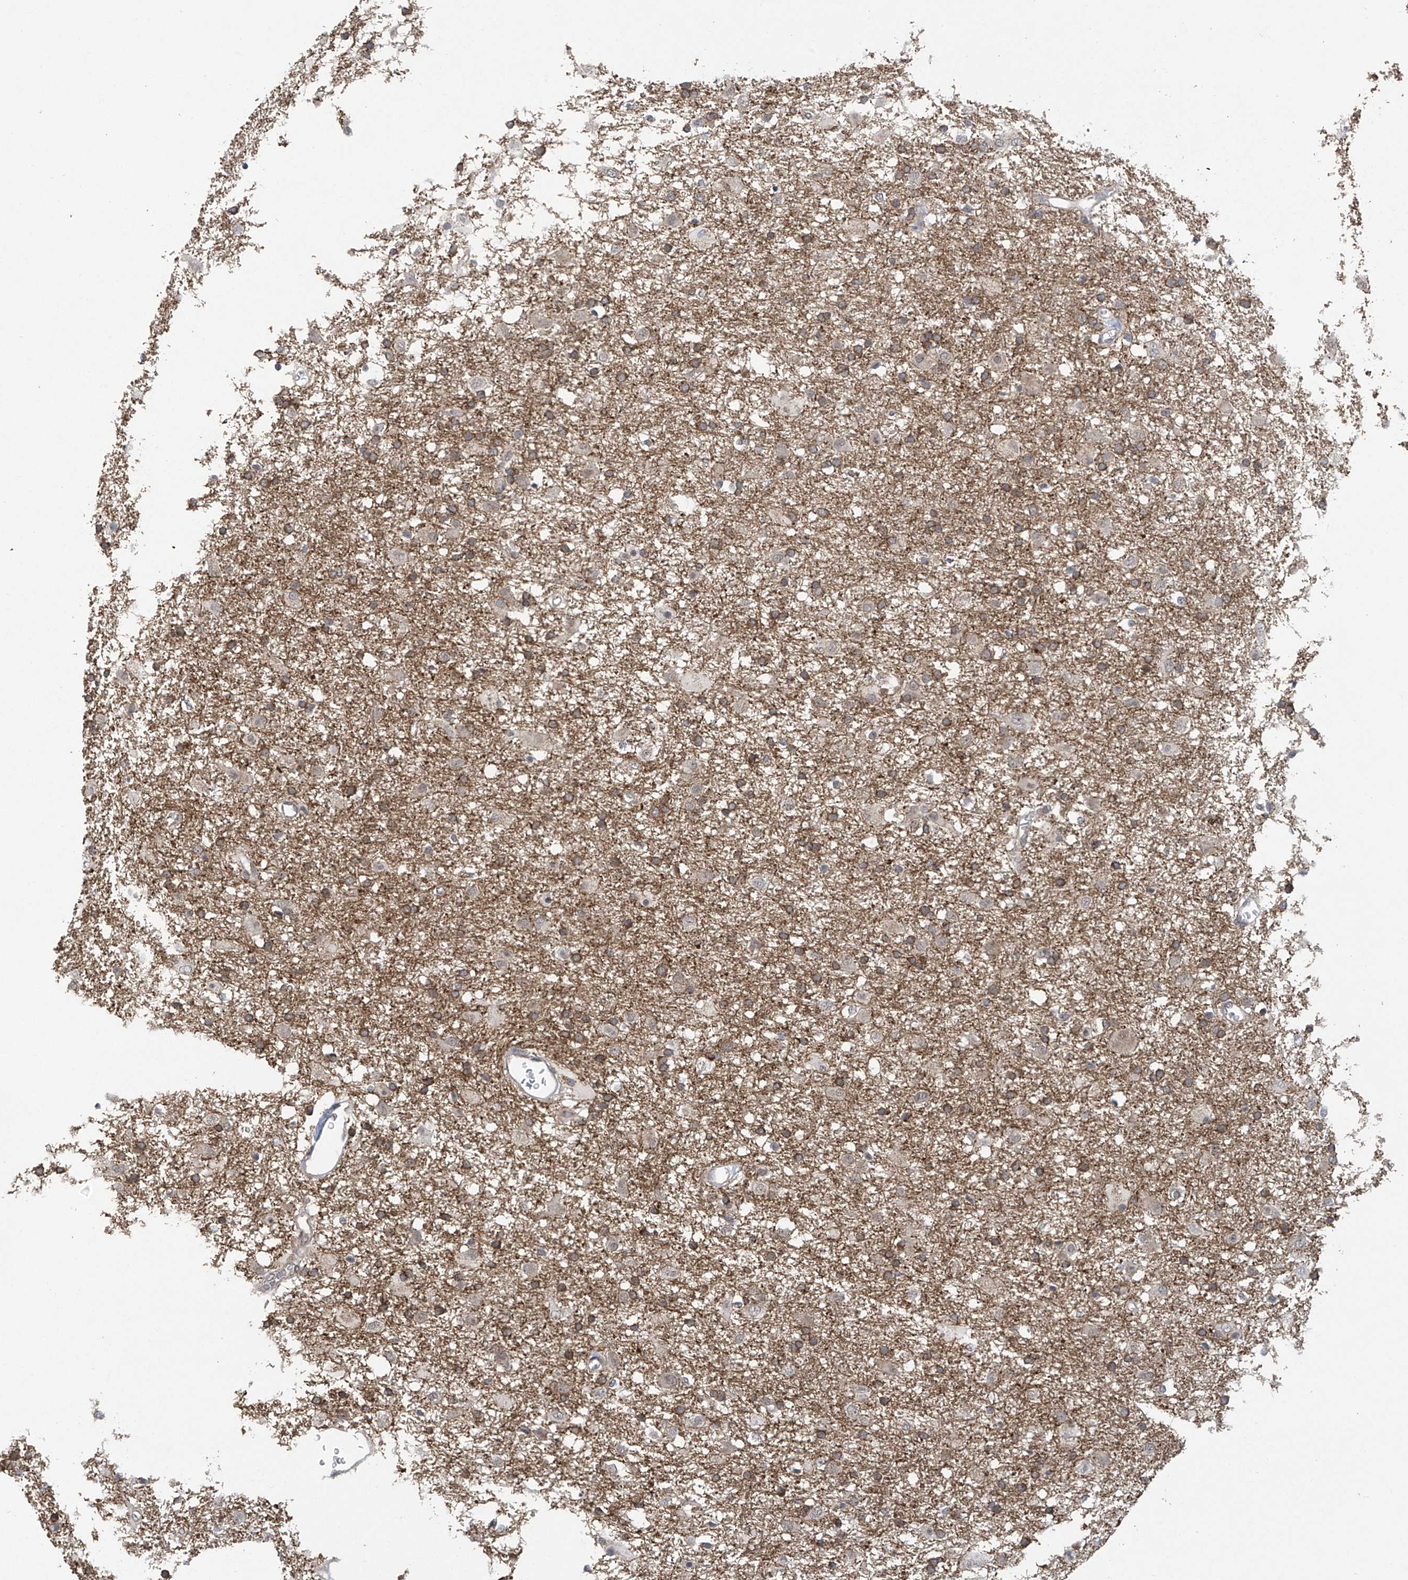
{"staining": {"intensity": "moderate", "quantity": ">75%", "location": "cytoplasmic/membranous"}, "tissue": "glioma", "cell_type": "Tumor cells", "image_type": "cancer", "snomed": [{"axis": "morphology", "description": "Glioma, malignant, Low grade"}, {"axis": "topography", "description": "Brain"}], "caption": "Protein expression analysis of malignant low-grade glioma reveals moderate cytoplasmic/membranous positivity in about >75% of tumor cells. (Brightfield microscopy of DAB IHC at high magnification).", "gene": "ABHD13", "patient": {"sex": "male", "age": 65}}